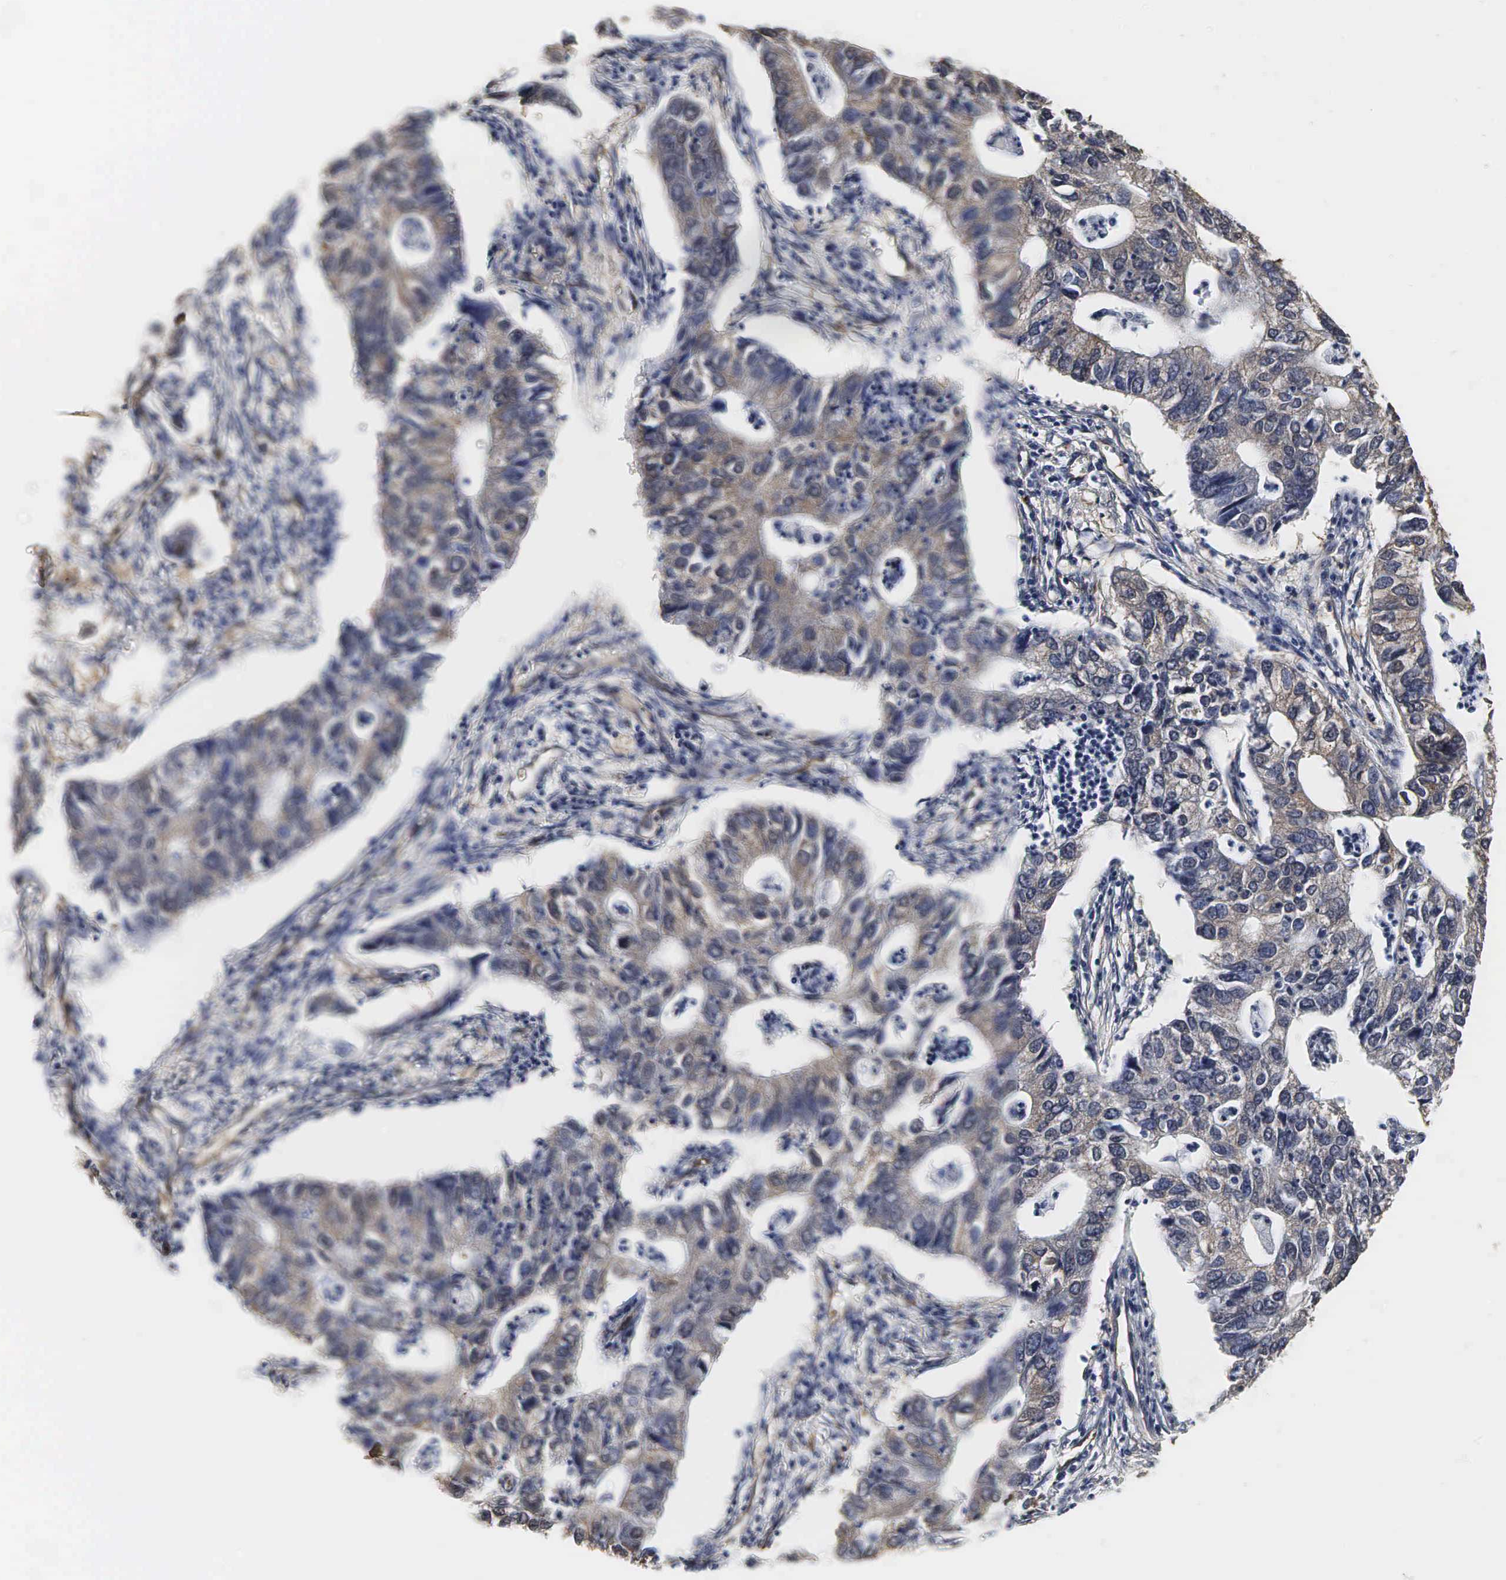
{"staining": {"intensity": "strong", "quantity": ">75%", "location": "cytoplasmic/membranous,nuclear"}, "tissue": "lung cancer", "cell_type": "Tumor cells", "image_type": "cancer", "snomed": [{"axis": "morphology", "description": "Adenocarcinoma, NOS"}, {"axis": "topography", "description": "Lung"}], "caption": "Protein analysis of lung adenocarcinoma tissue shows strong cytoplasmic/membranous and nuclear positivity in approximately >75% of tumor cells. Using DAB (brown) and hematoxylin (blue) stains, captured at high magnification using brightfield microscopy.", "gene": "SPIN1", "patient": {"sex": "male", "age": 48}}